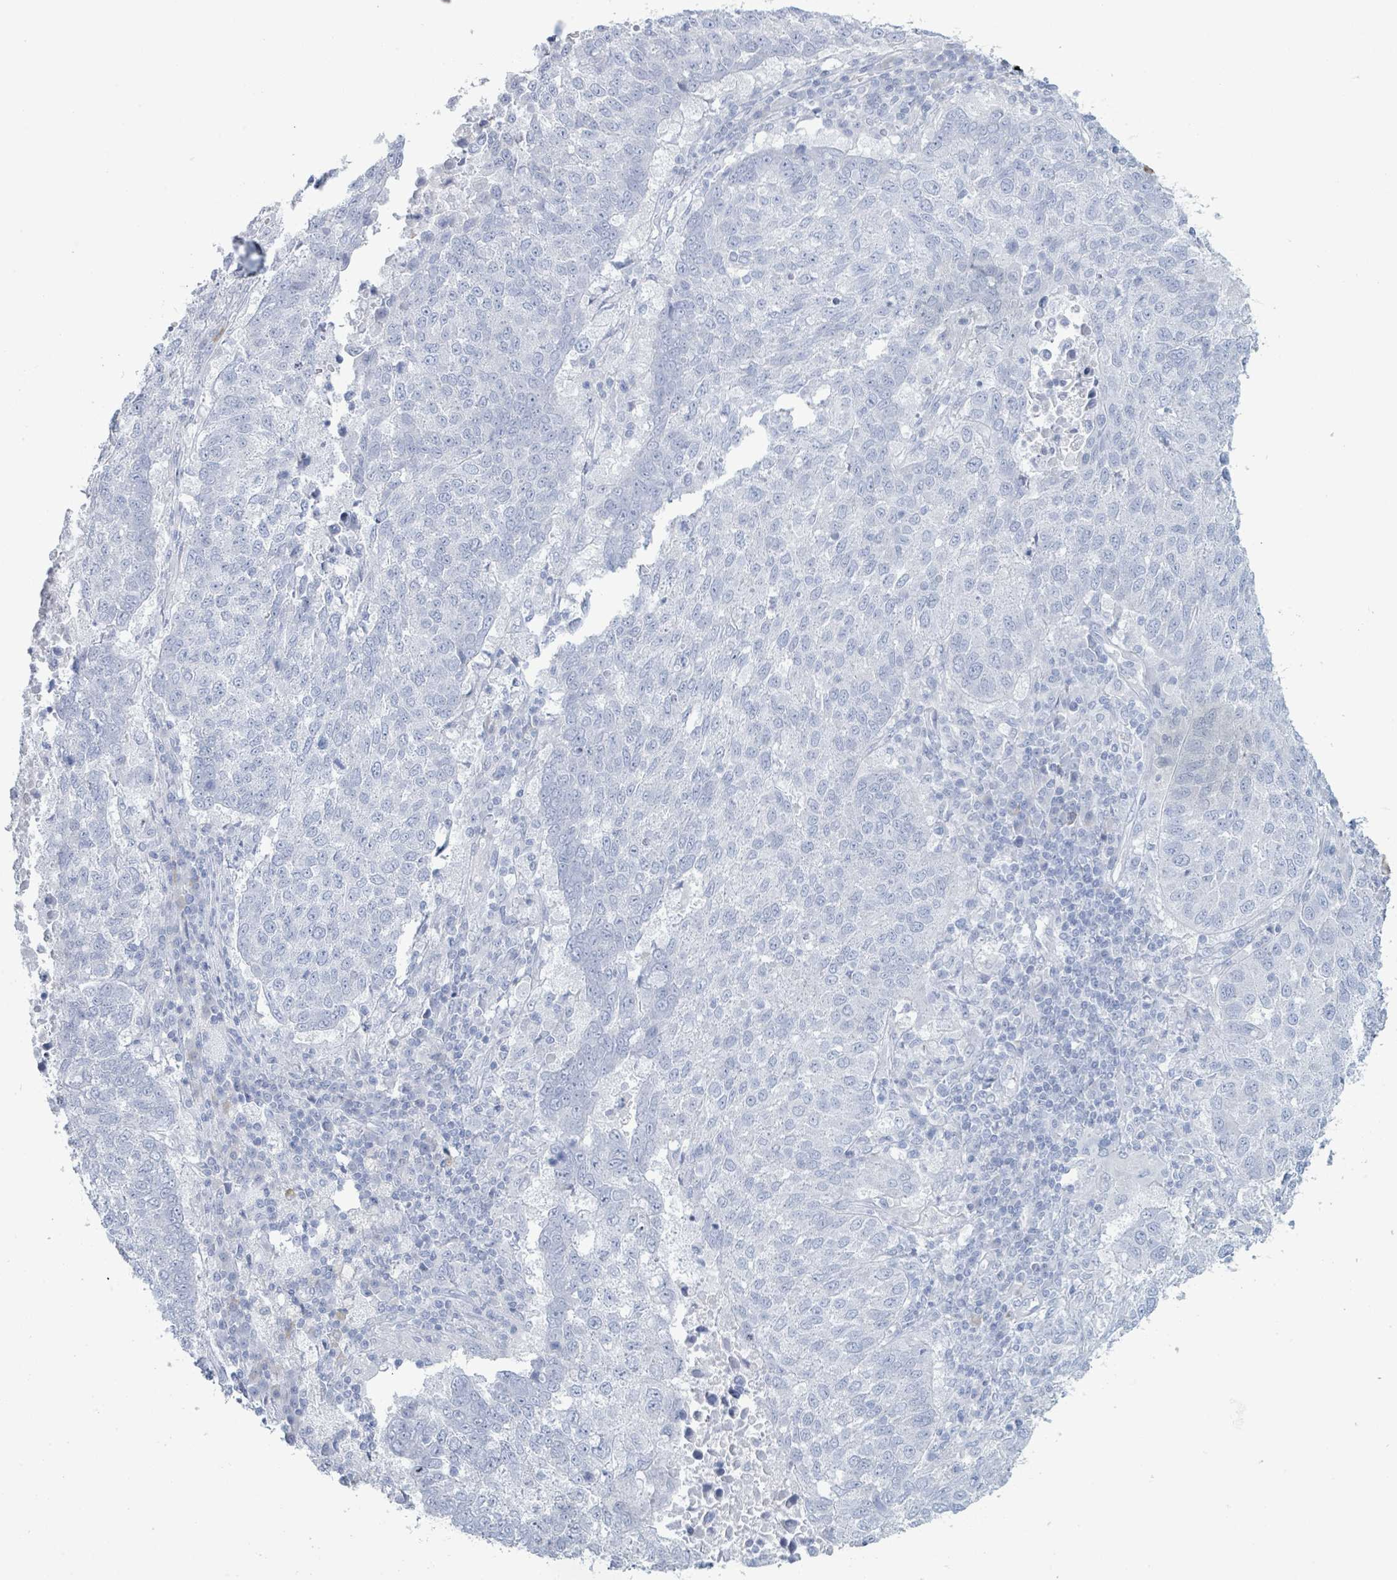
{"staining": {"intensity": "negative", "quantity": "none", "location": "none"}, "tissue": "lung cancer", "cell_type": "Tumor cells", "image_type": "cancer", "snomed": [{"axis": "morphology", "description": "Squamous cell carcinoma, NOS"}, {"axis": "topography", "description": "Lung"}], "caption": "The immunohistochemistry (IHC) photomicrograph has no significant positivity in tumor cells of lung cancer (squamous cell carcinoma) tissue.", "gene": "PGA3", "patient": {"sex": "male", "age": 73}}